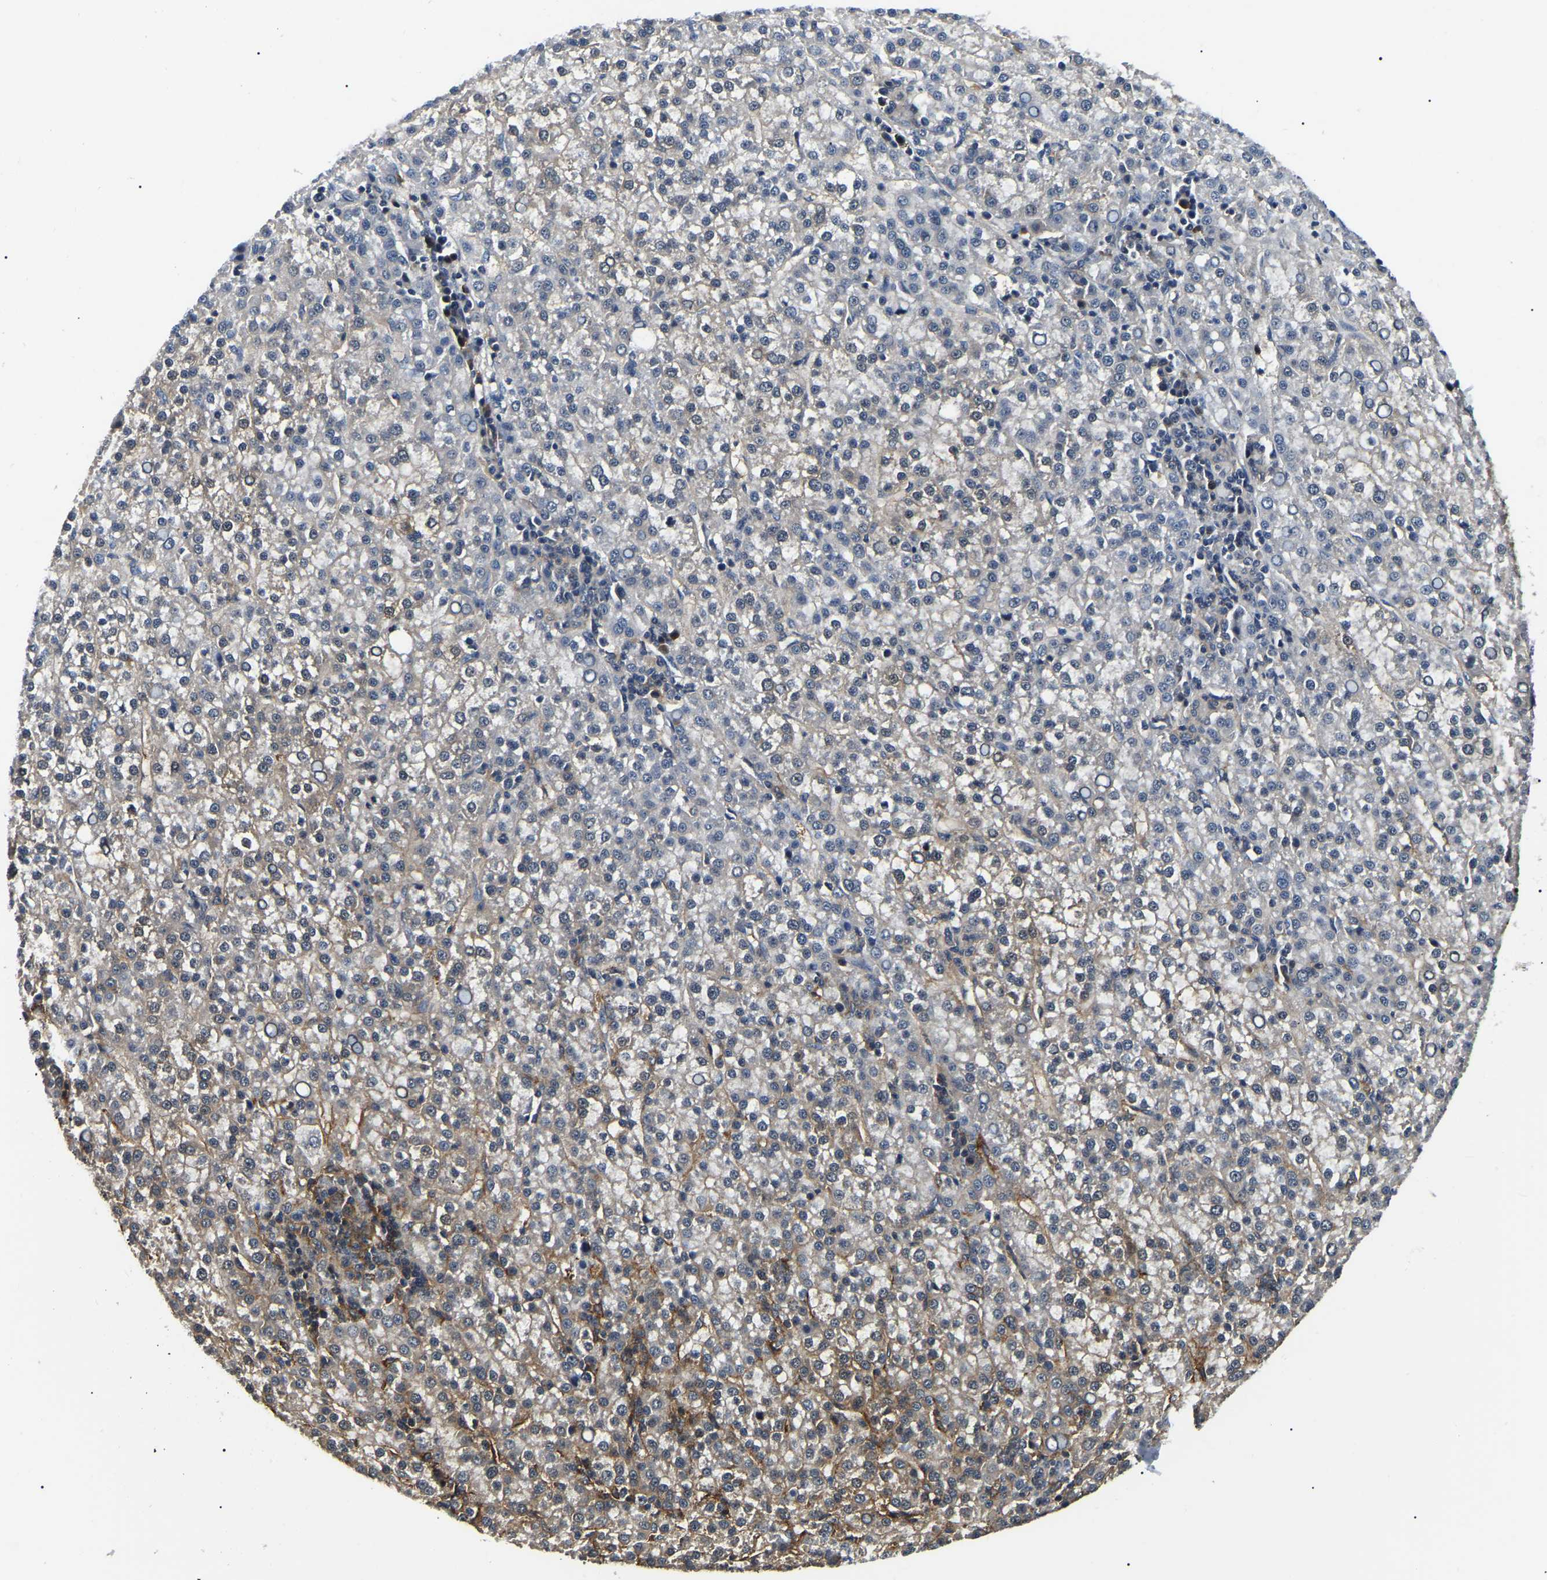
{"staining": {"intensity": "moderate", "quantity": "<25%", "location": "cytoplasmic/membranous"}, "tissue": "liver cancer", "cell_type": "Tumor cells", "image_type": "cancer", "snomed": [{"axis": "morphology", "description": "Carcinoma, Hepatocellular, NOS"}, {"axis": "topography", "description": "Liver"}], "caption": "Tumor cells display moderate cytoplasmic/membranous expression in approximately <25% of cells in hepatocellular carcinoma (liver).", "gene": "RRP1B", "patient": {"sex": "female", "age": 58}}